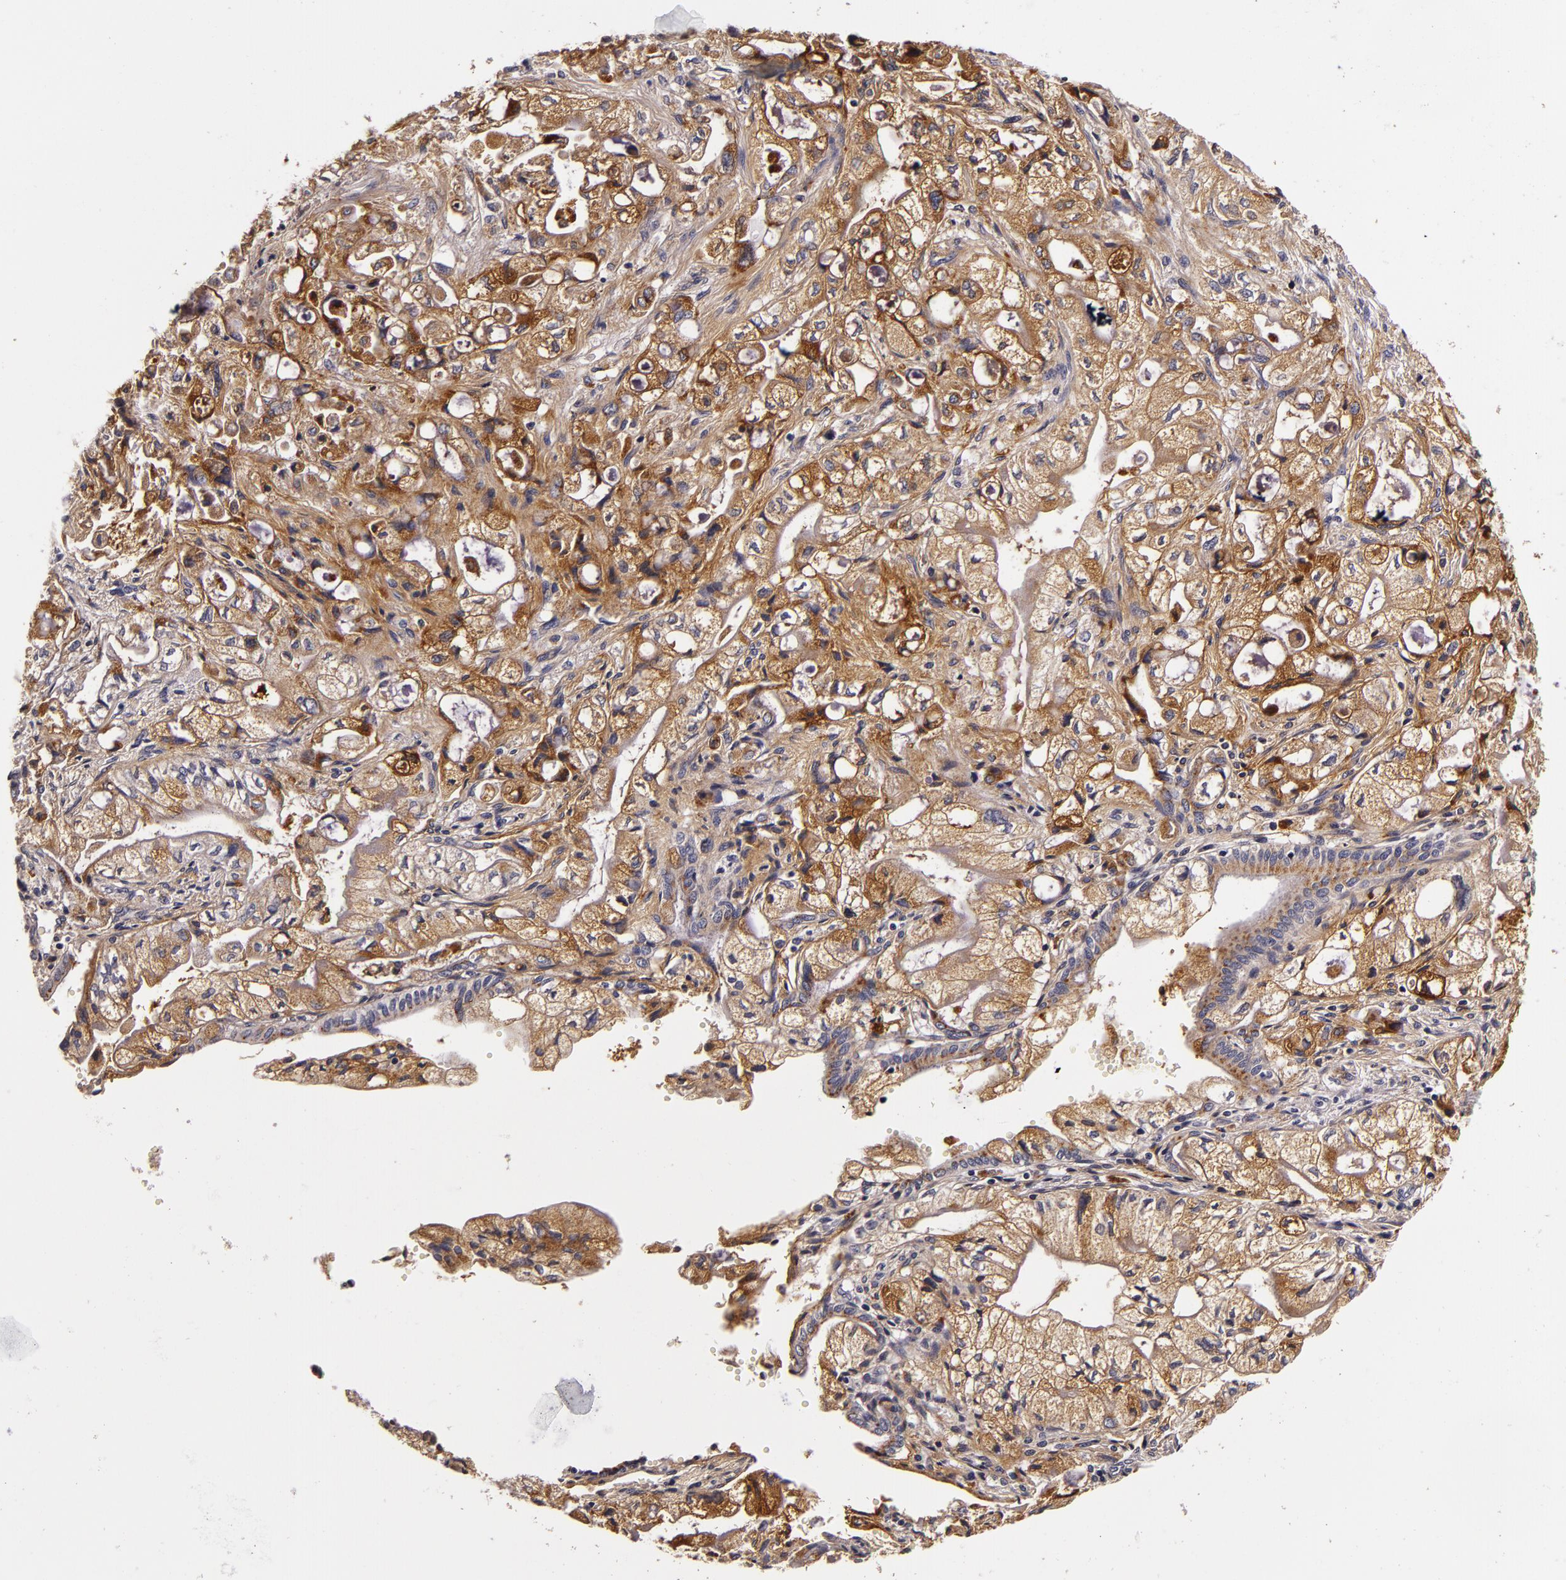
{"staining": {"intensity": "moderate", "quantity": "25%-75%", "location": "cytoplasmic/membranous"}, "tissue": "pancreatic cancer", "cell_type": "Tumor cells", "image_type": "cancer", "snomed": [{"axis": "morphology", "description": "Adenocarcinoma, NOS"}, {"axis": "topography", "description": "Pancreas"}], "caption": "A high-resolution image shows immunohistochemistry (IHC) staining of pancreatic cancer (adenocarcinoma), which demonstrates moderate cytoplasmic/membranous expression in about 25%-75% of tumor cells.", "gene": "LGALS3BP", "patient": {"sex": "male", "age": 79}}